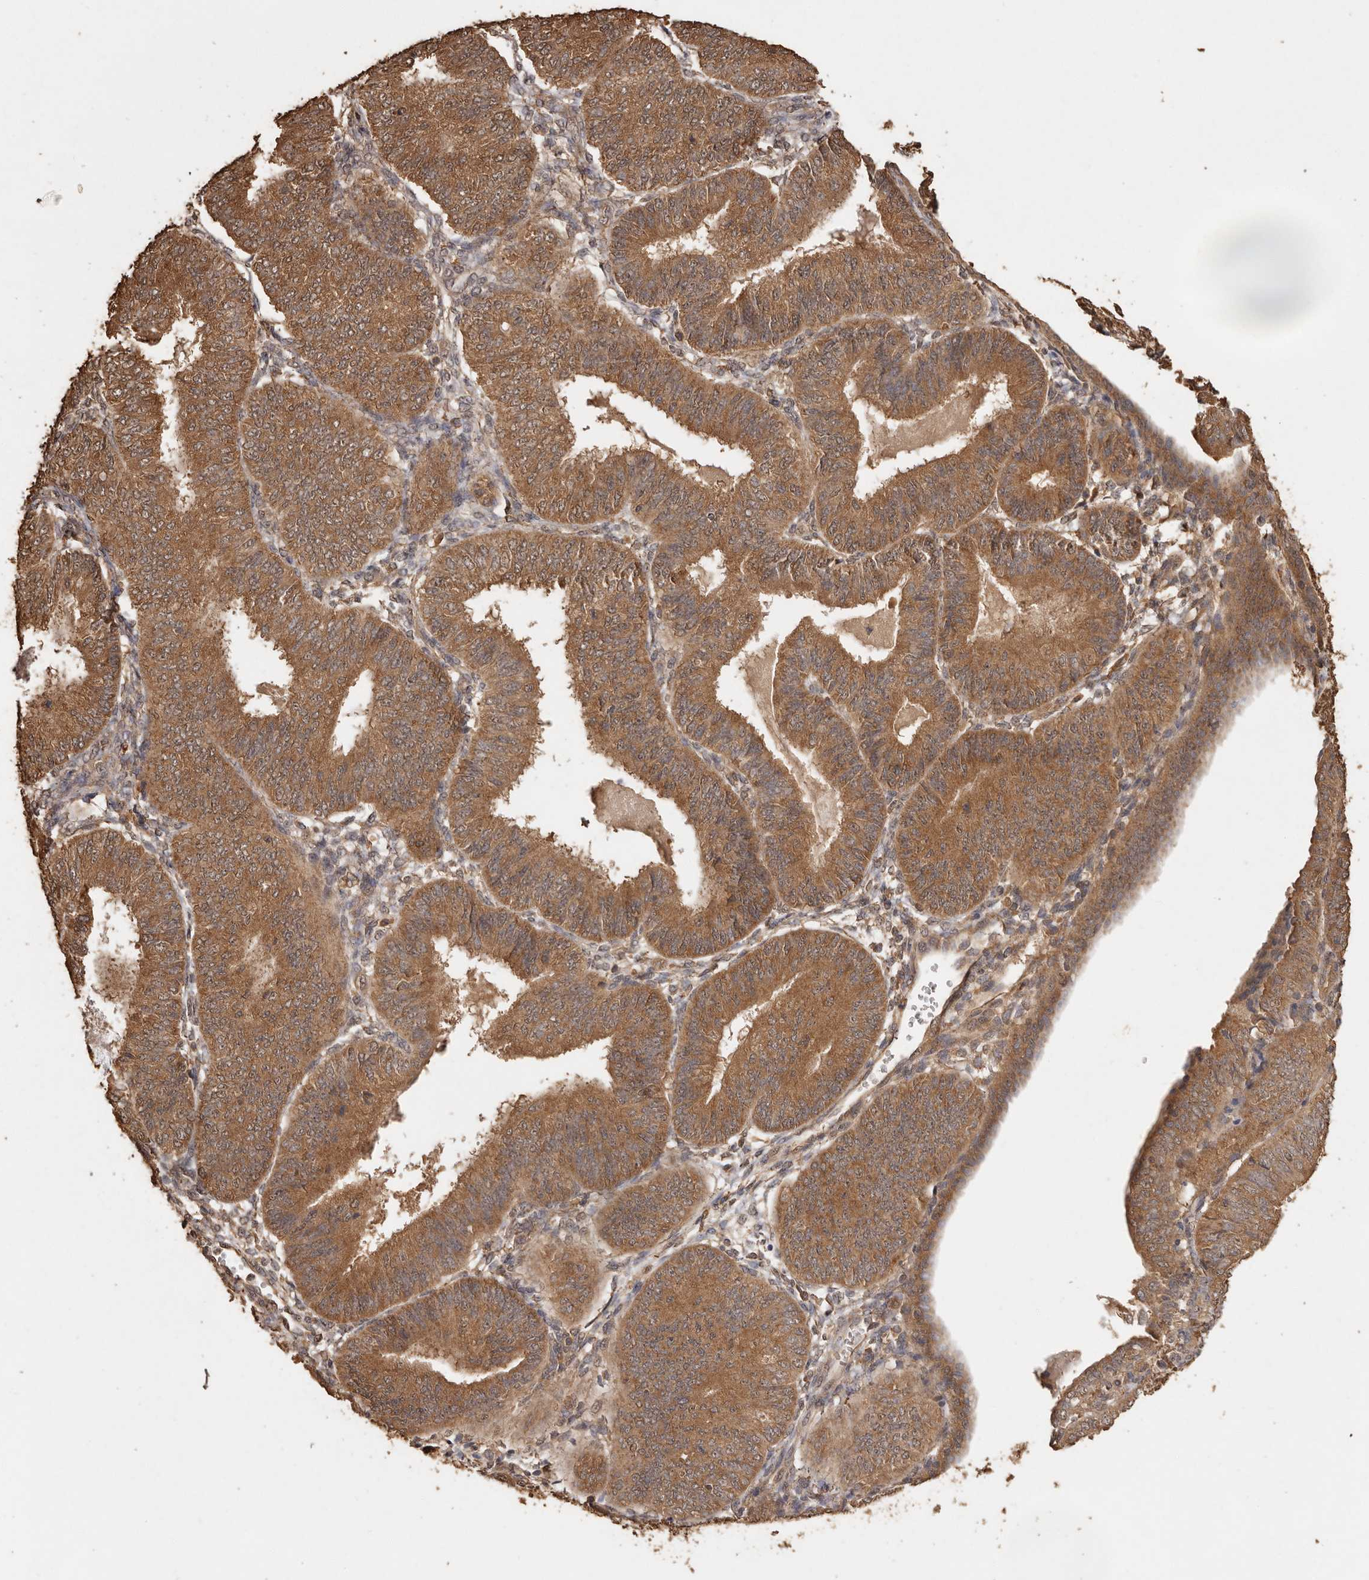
{"staining": {"intensity": "moderate", "quantity": ">75%", "location": "cytoplasmic/membranous"}, "tissue": "endometrial cancer", "cell_type": "Tumor cells", "image_type": "cancer", "snomed": [{"axis": "morphology", "description": "Adenocarcinoma, NOS"}, {"axis": "topography", "description": "Endometrium"}], "caption": "Human endometrial cancer (adenocarcinoma) stained with a brown dye demonstrates moderate cytoplasmic/membranous positive positivity in about >75% of tumor cells.", "gene": "RWDD1", "patient": {"sex": "female", "age": 58}}